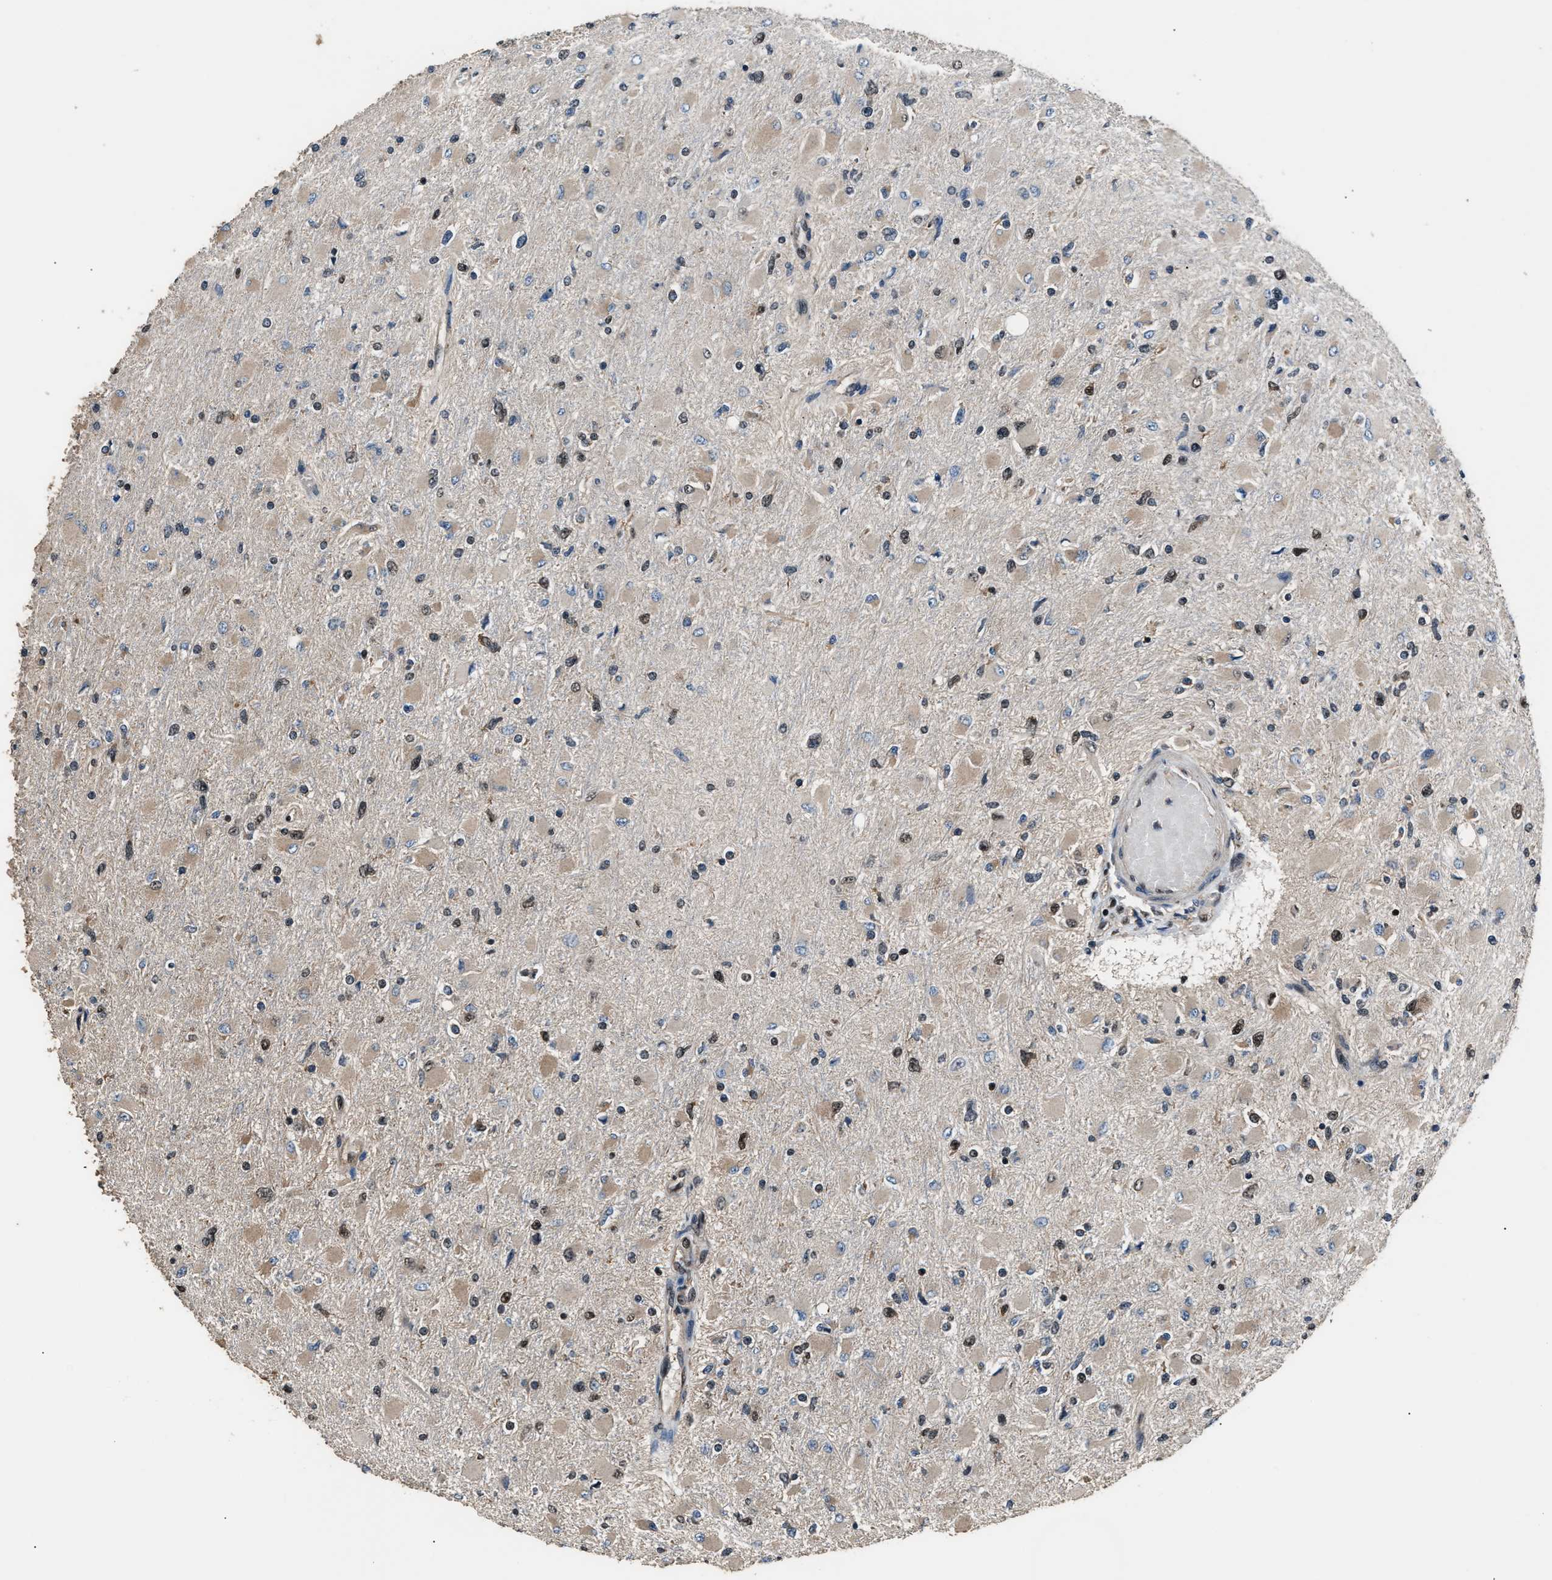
{"staining": {"intensity": "moderate", "quantity": "<25%", "location": "cytoplasmic/membranous,nuclear"}, "tissue": "glioma", "cell_type": "Tumor cells", "image_type": "cancer", "snomed": [{"axis": "morphology", "description": "Glioma, malignant, High grade"}, {"axis": "topography", "description": "Cerebral cortex"}], "caption": "This photomicrograph exhibits immunohistochemistry (IHC) staining of human glioma, with low moderate cytoplasmic/membranous and nuclear positivity in approximately <25% of tumor cells.", "gene": "DFFA", "patient": {"sex": "female", "age": 36}}